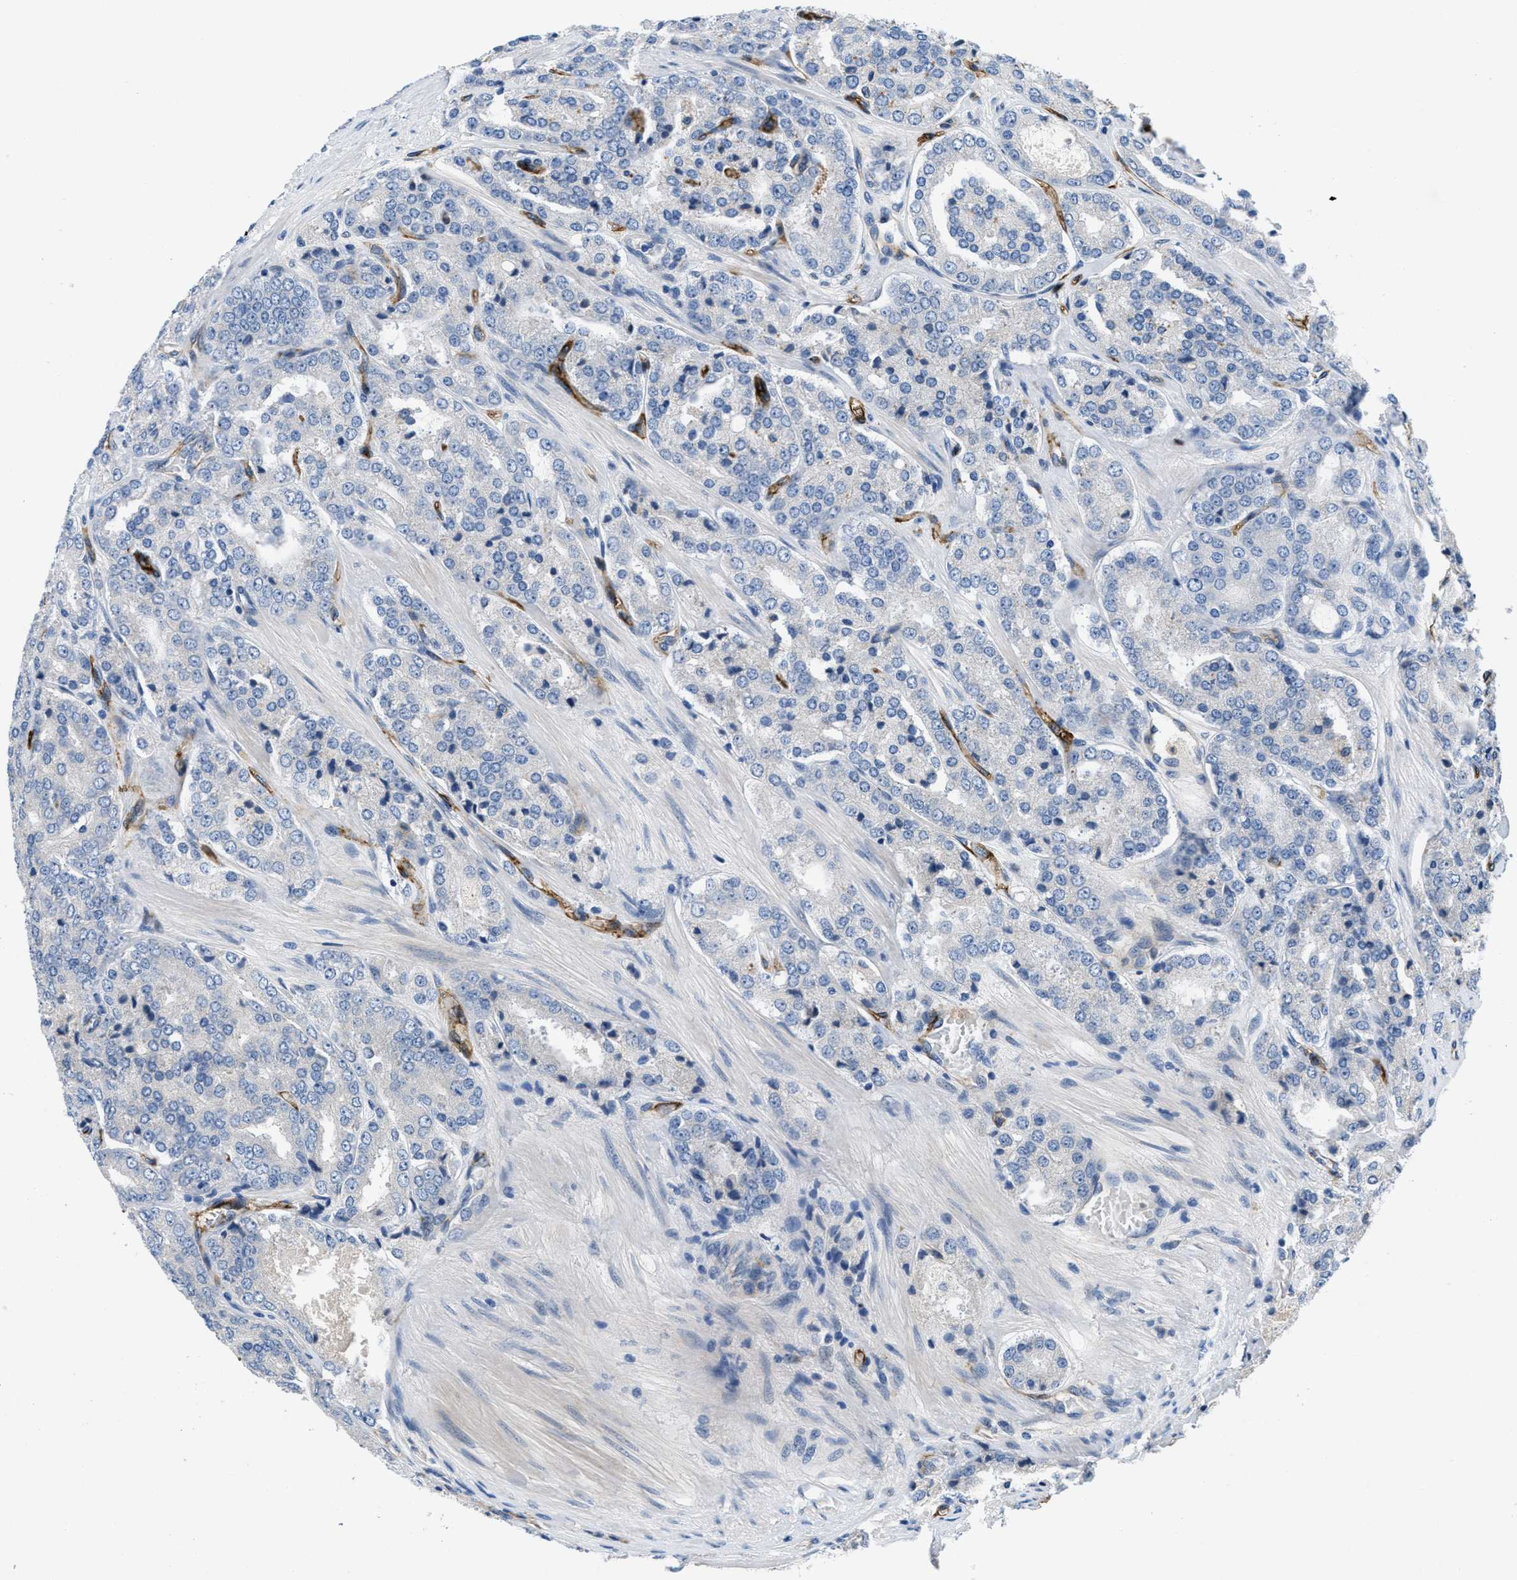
{"staining": {"intensity": "negative", "quantity": "none", "location": "none"}, "tissue": "prostate cancer", "cell_type": "Tumor cells", "image_type": "cancer", "snomed": [{"axis": "morphology", "description": "Adenocarcinoma, High grade"}, {"axis": "topography", "description": "Prostate"}], "caption": "There is no significant staining in tumor cells of prostate cancer. Nuclei are stained in blue.", "gene": "PGR", "patient": {"sex": "male", "age": 65}}